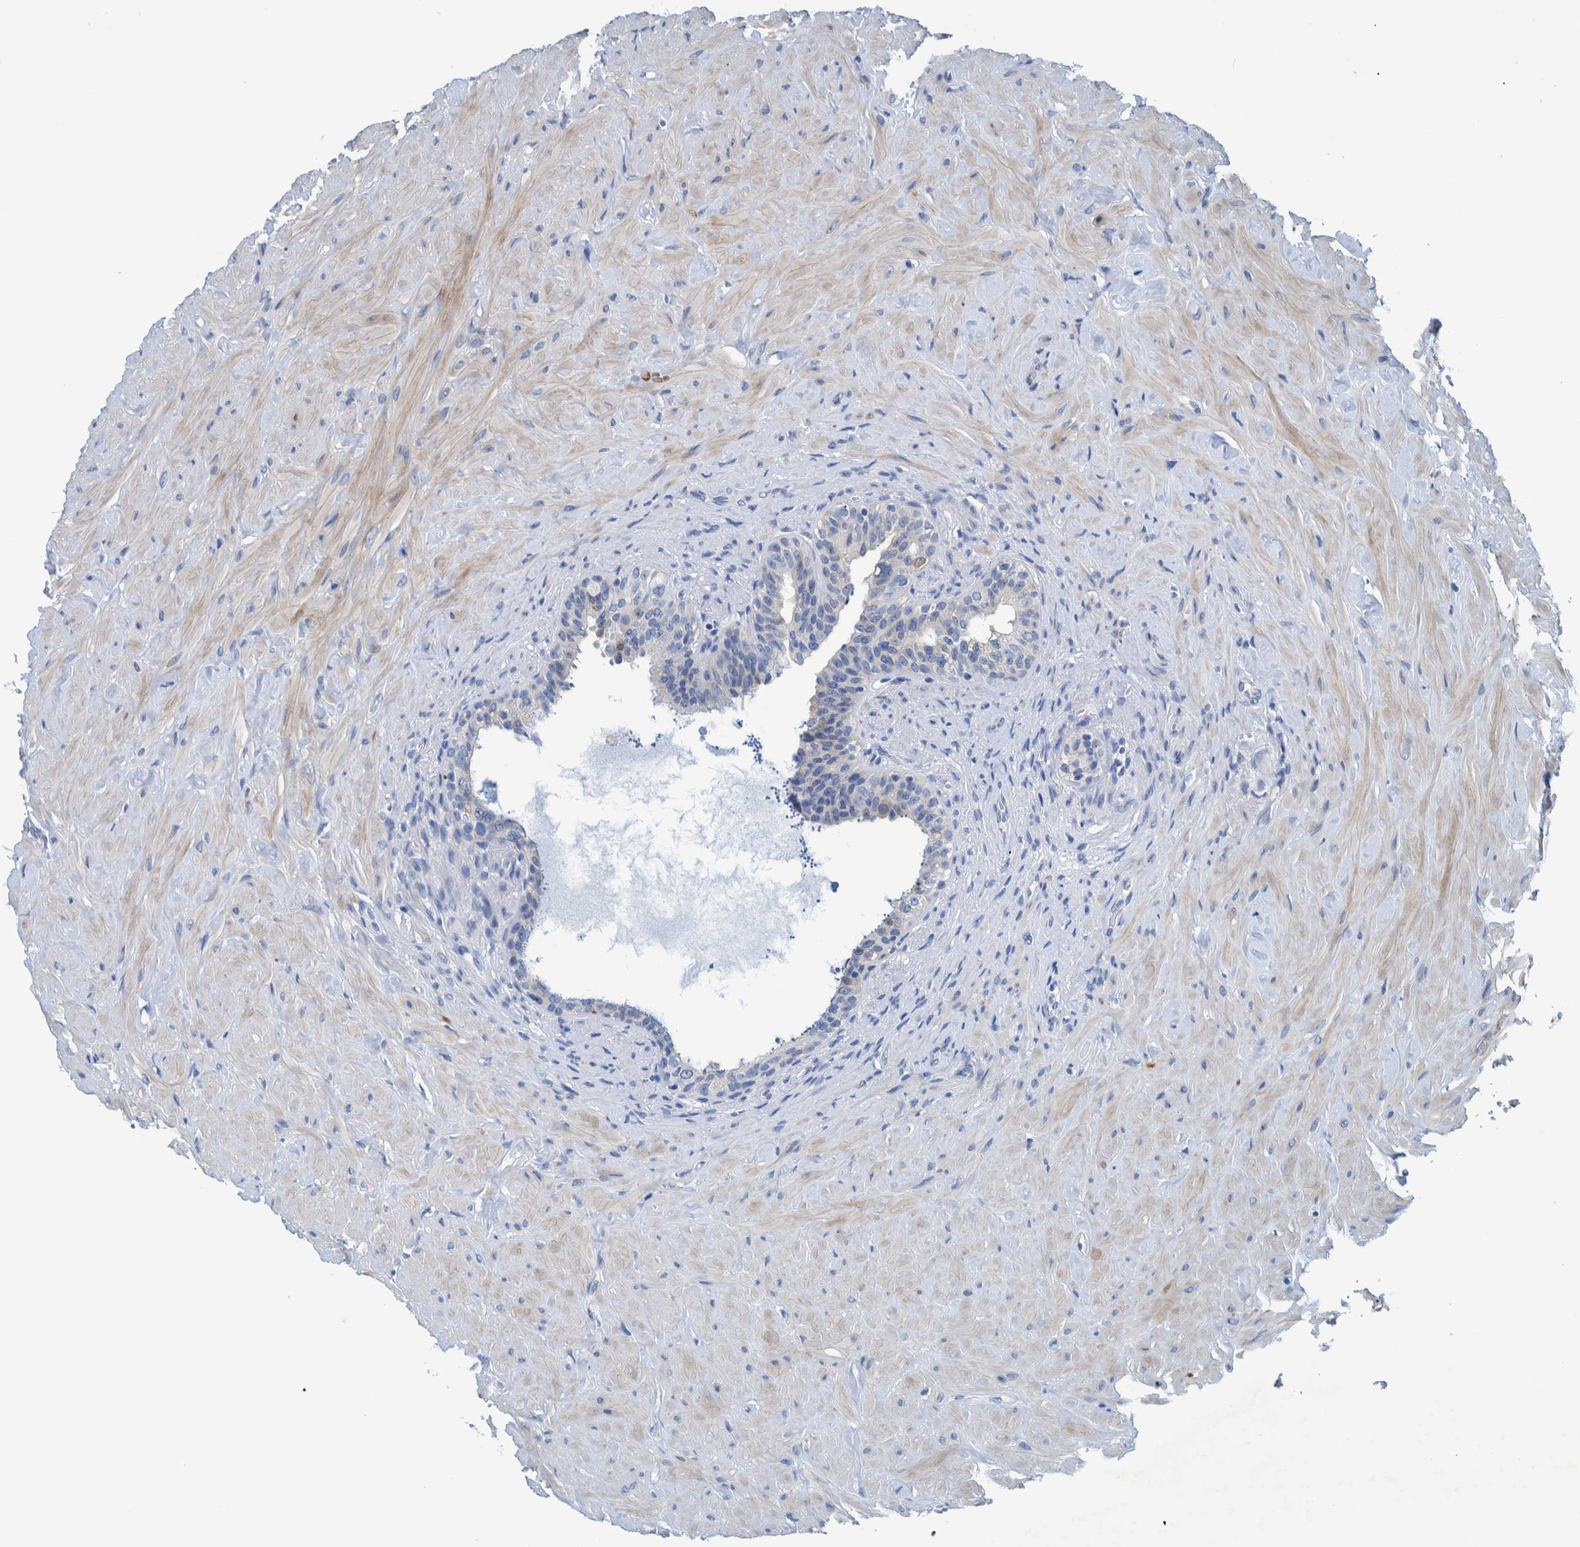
{"staining": {"intensity": "negative", "quantity": "none", "location": "none"}, "tissue": "seminal vesicle", "cell_type": "Glandular cells", "image_type": "normal", "snomed": [{"axis": "morphology", "description": "Normal tissue, NOS"}, {"axis": "topography", "description": "Seminal veicle"}], "caption": "The immunohistochemistry (IHC) micrograph has no significant expression in glandular cells of seminal vesicle. (Brightfield microscopy of DAB (3,3'-diaminobenzidine) immunohistochemistry at high magnification).", "gene": "IDO1", "patient": {"sex": "male", "age": 68}}